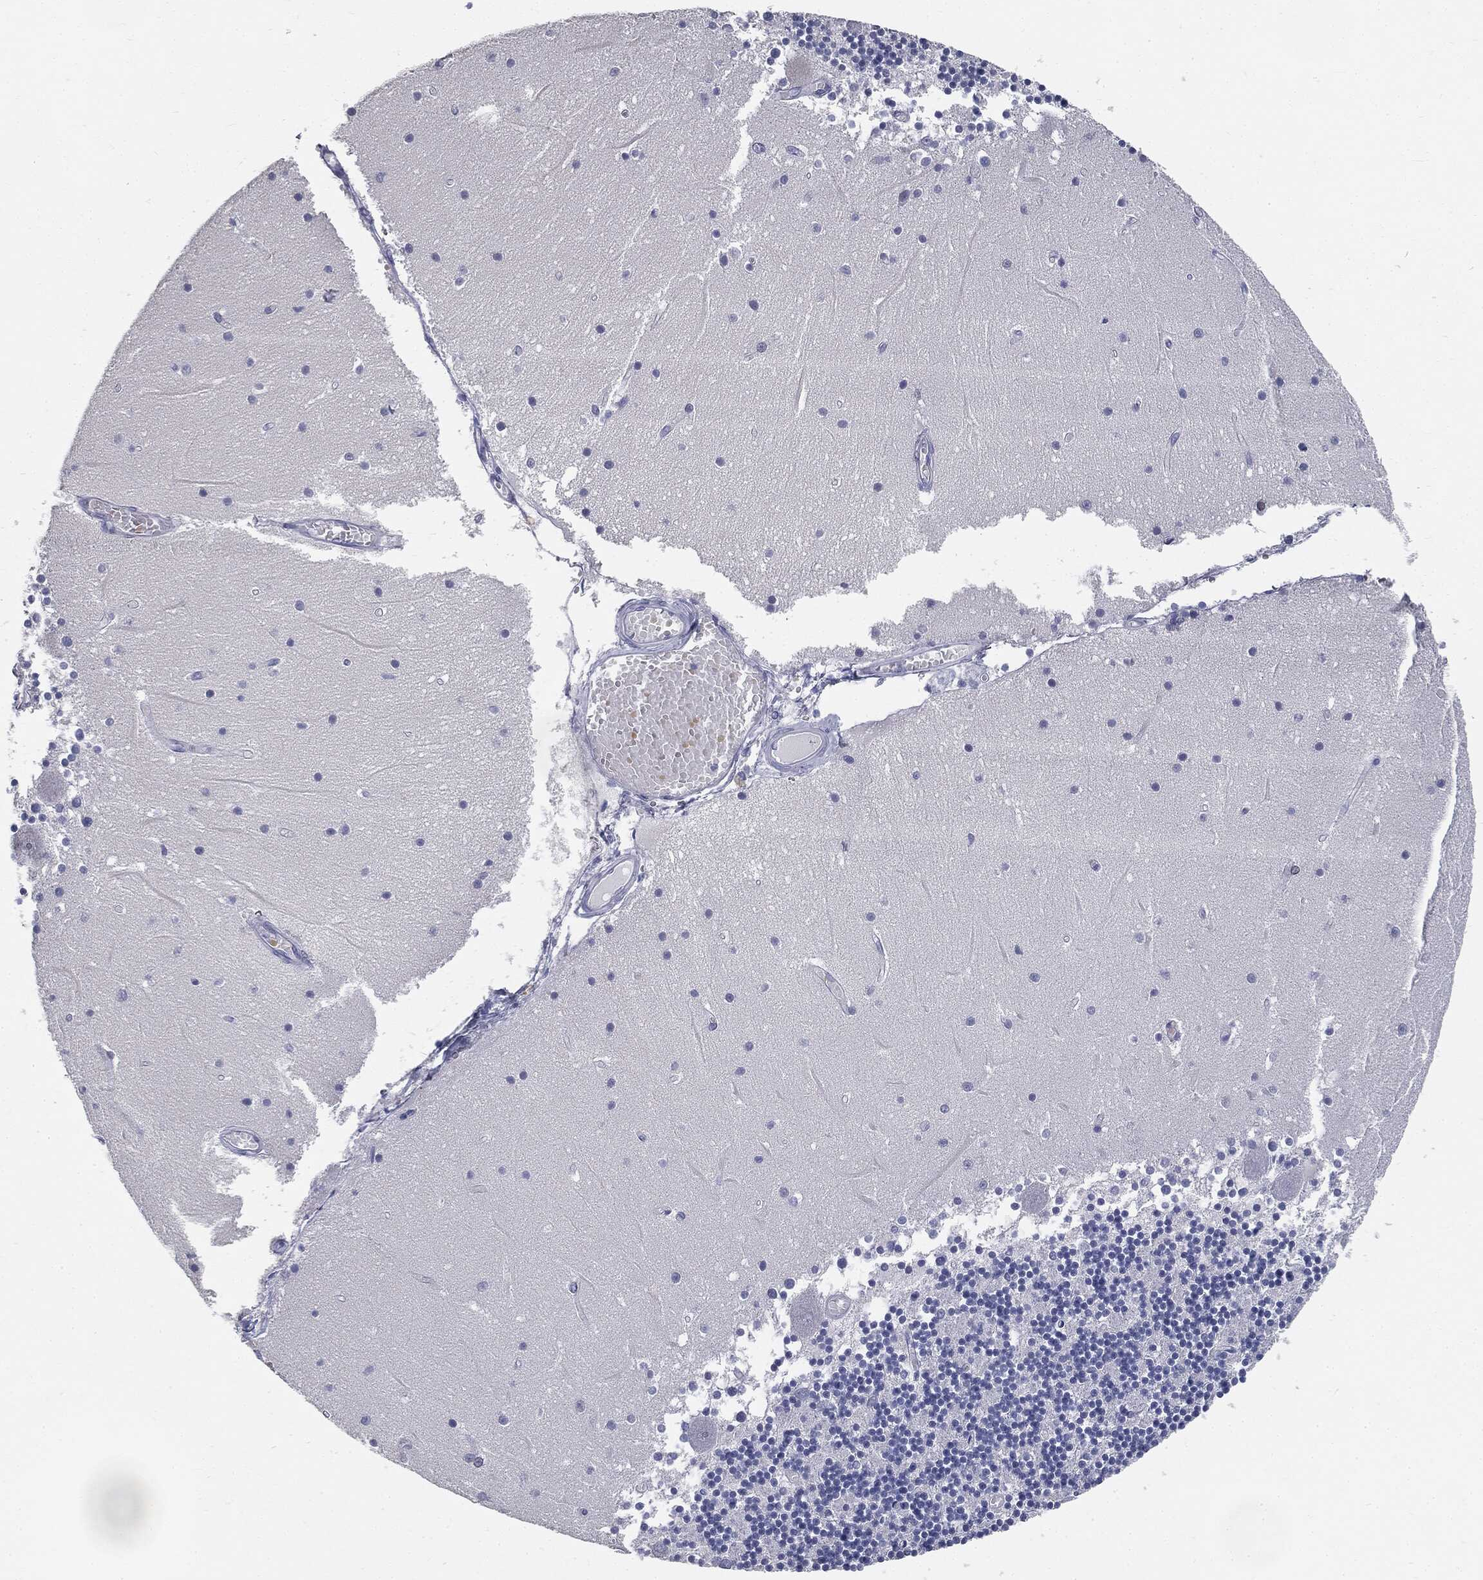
{"staining": {"intensity": "negative", "quantity": "none", "location": "none"}, "tissue": "cerebellum", "cell_type": "Cells in granular layer", "image_type": "normal", "snomed": [{"axis": "morphology", "description": "Normal tissue, NOS"}, {"axis": "topography", "description": "Cerebellum"}], "caption": "Cells in granular layer are negative for protein expression in unremarkable human cerebellum.", "gene": "CUZD1", "patient": {"sex": "female", "age": 28}}